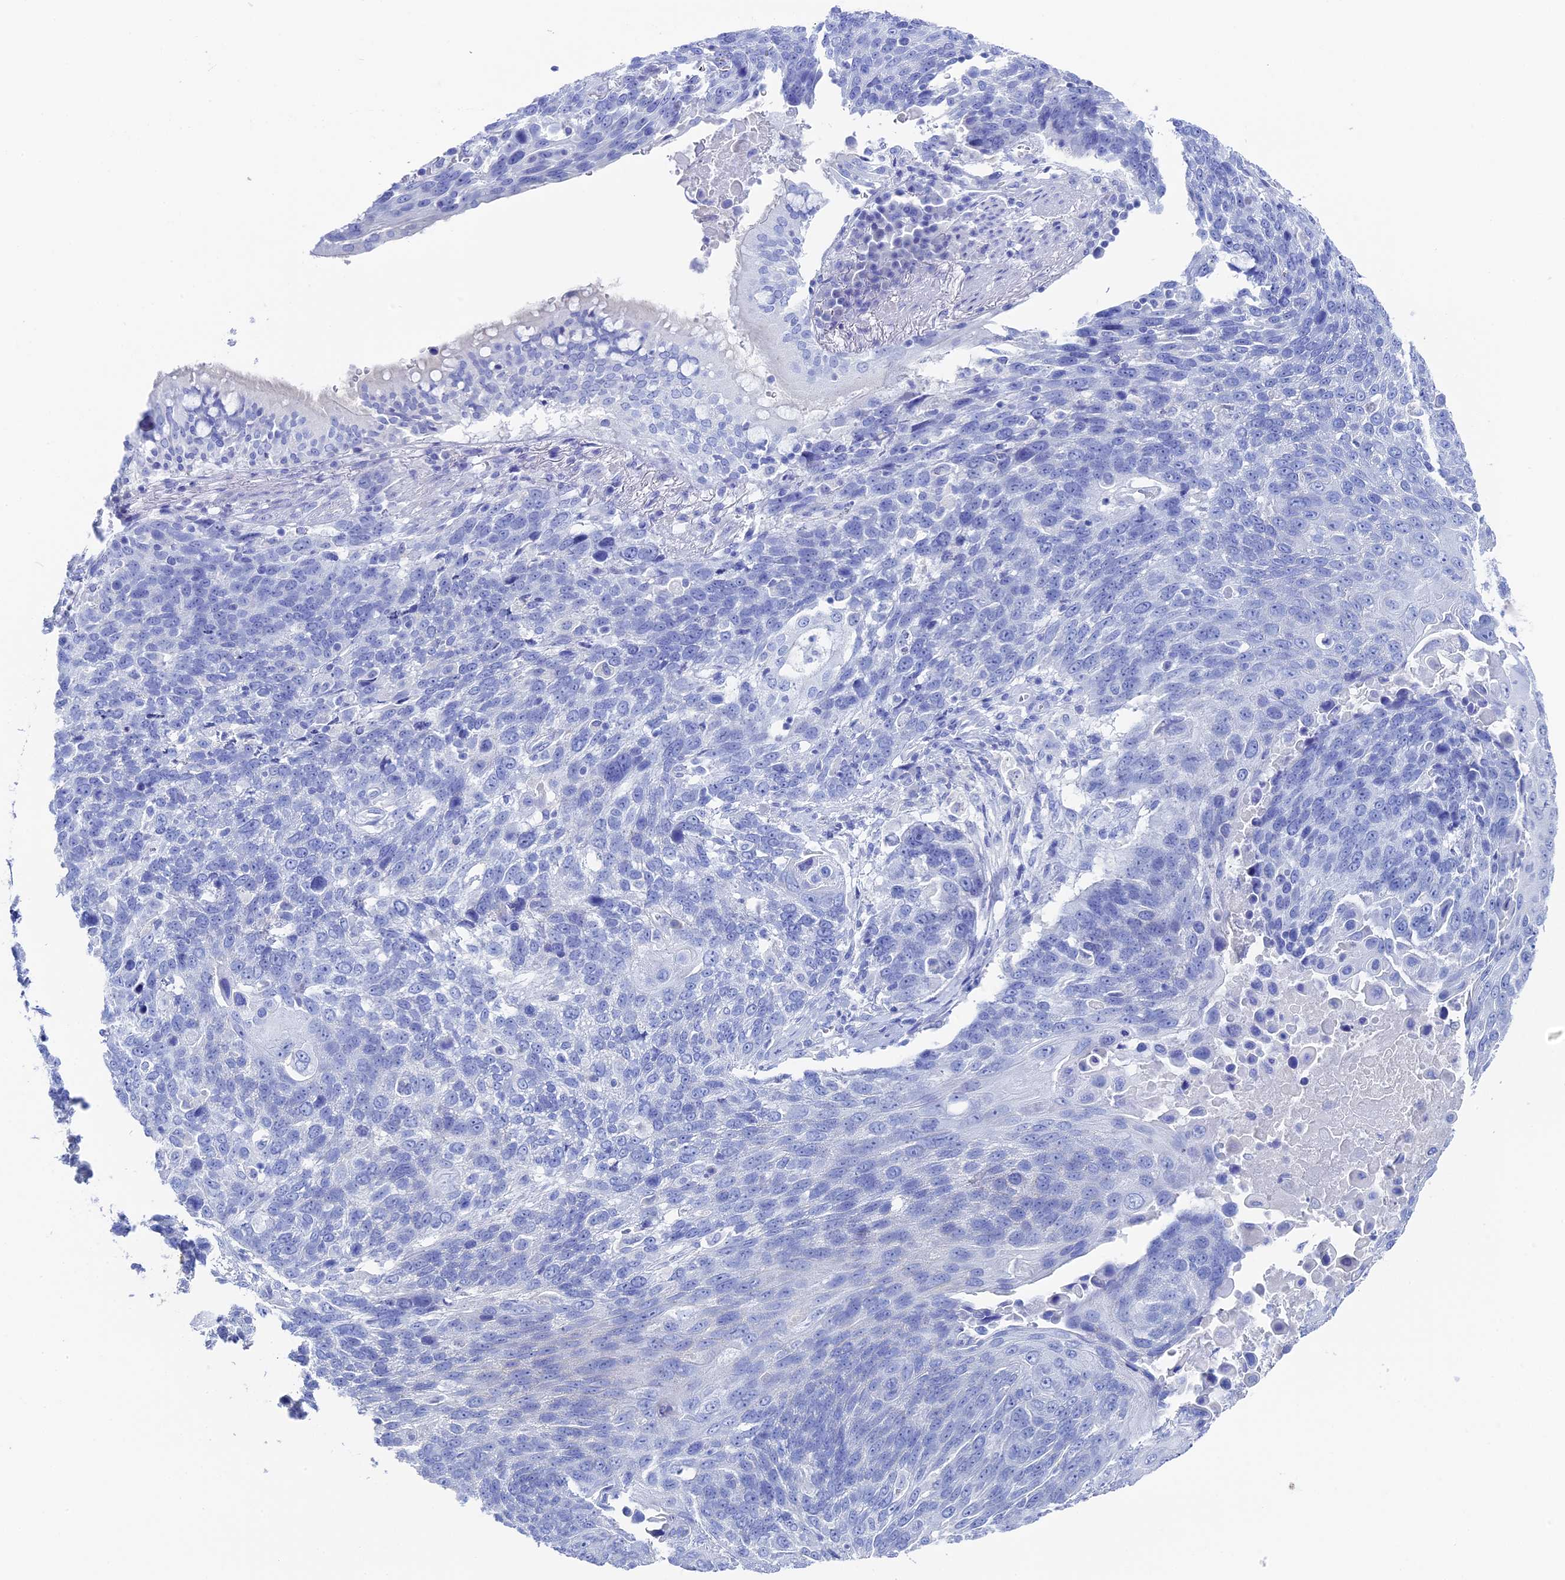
{"staining": {"intensity": "negative", "quantity": "none", "location": "none"}, "tissue": "lung cancer", "cell_type": "Tumor cells", "image_type": "cancer", "snomed": [{"axis": "morphology", "description": "Squamous cell carcinoma, NOS"}, {"axis": "topography", "description": "Lung"}], "caption": "Human lung cancer (squamous cell carcinoma) stained for a protein using immunohistochemistry shows no staining in tumor cells.", "gene": "UNC119", "patient": {"sex": "male", "age": 66}}